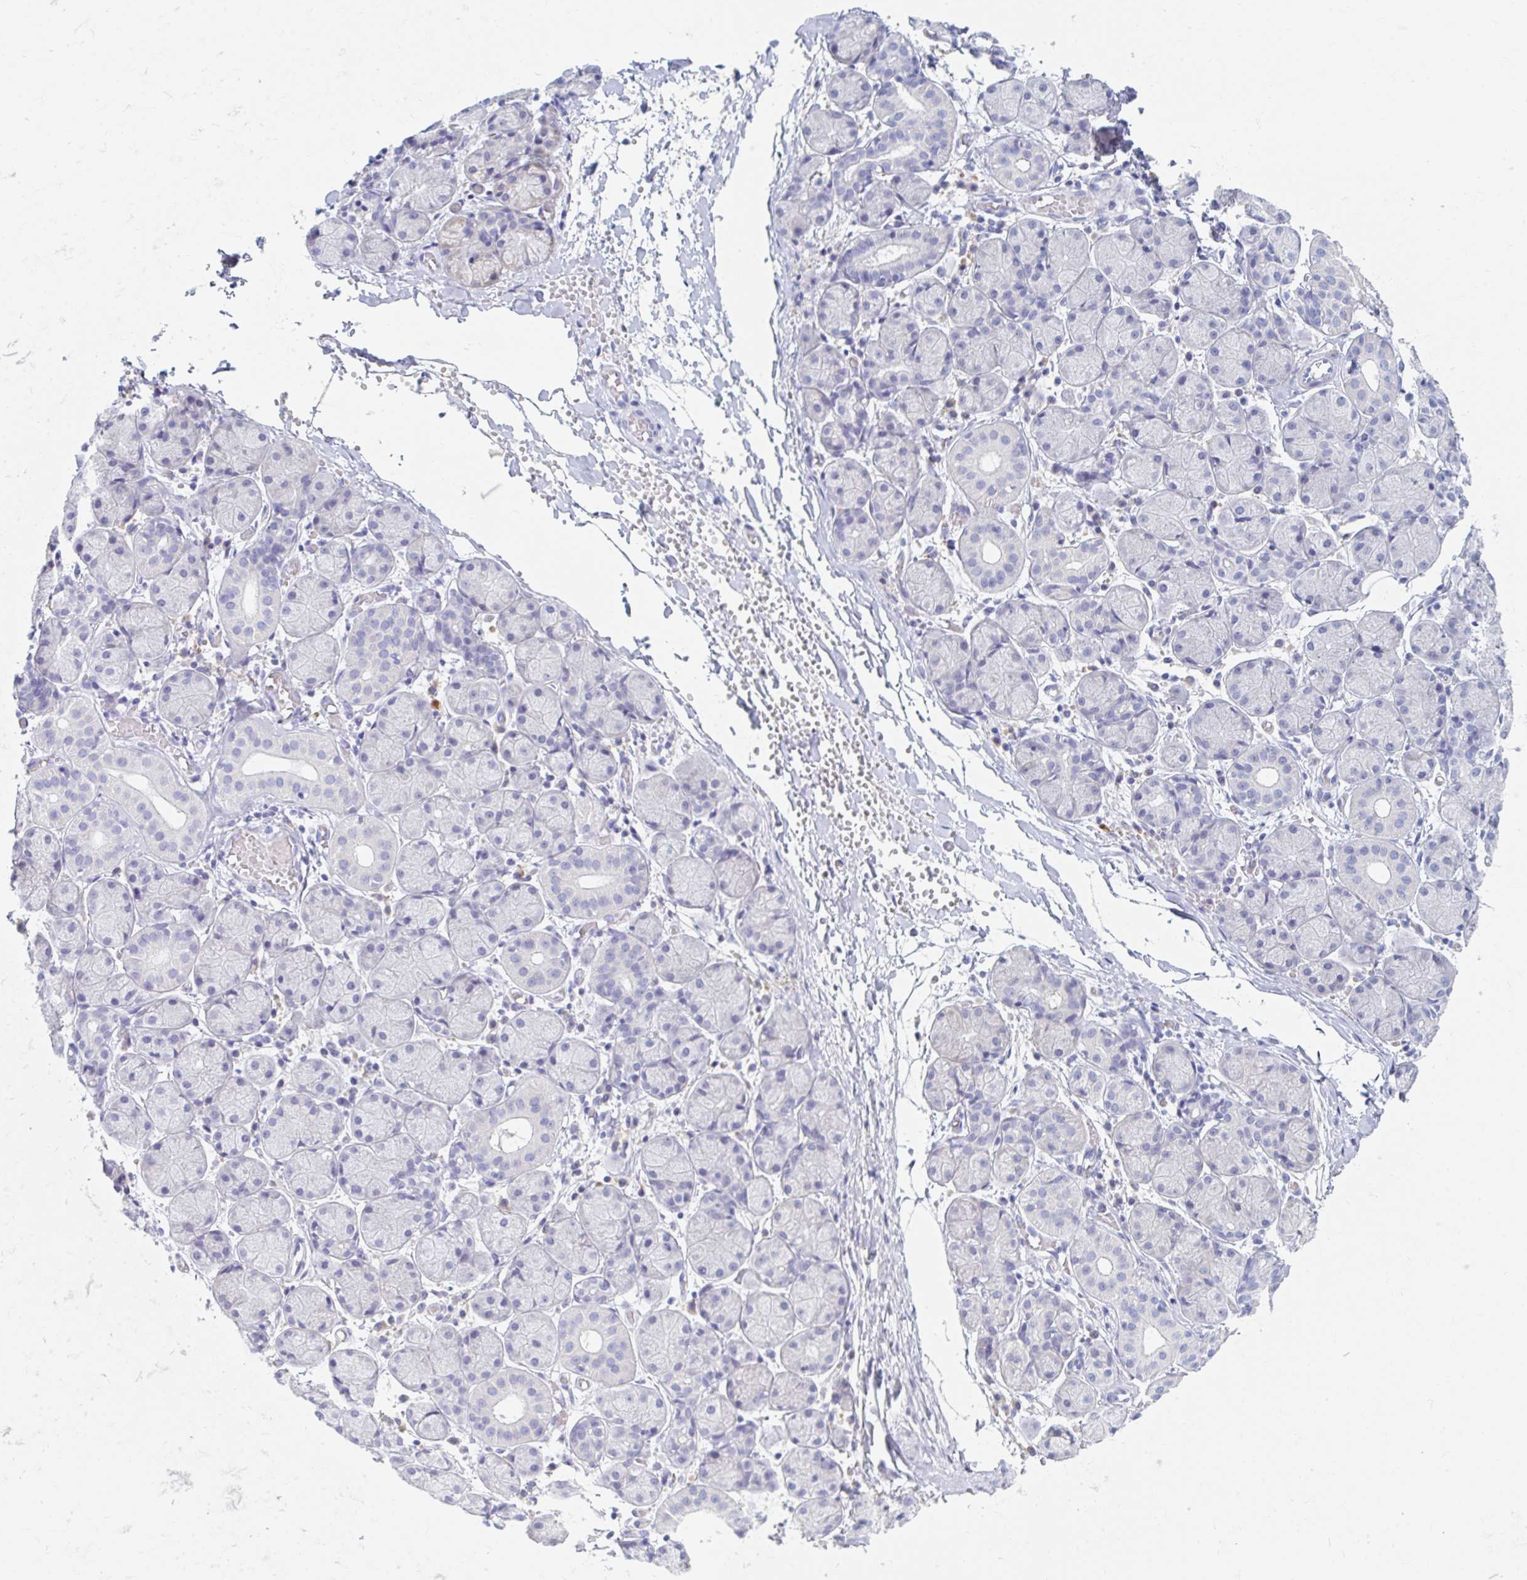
{"staining": {"intensity": "negative", "quantity": "none", "location": "none"}, "tissue": "salivary gland", "cell_type": "Glandular cells", "image_type": "normal", "snomed": [{"axis": "morphology", "description": "Normal tissue, NOS"}, {"axis": "topography", "description": "Salivary gland"}], "caption": "IHC micrograph of normal salivary gland: salivary gland stained with DAB (3,3'-diaminobenzidine) reveals no significant protein positivity in glandular cells.", "gene": "MYLK2", "patient": {"sex": "female", "age": 24}}